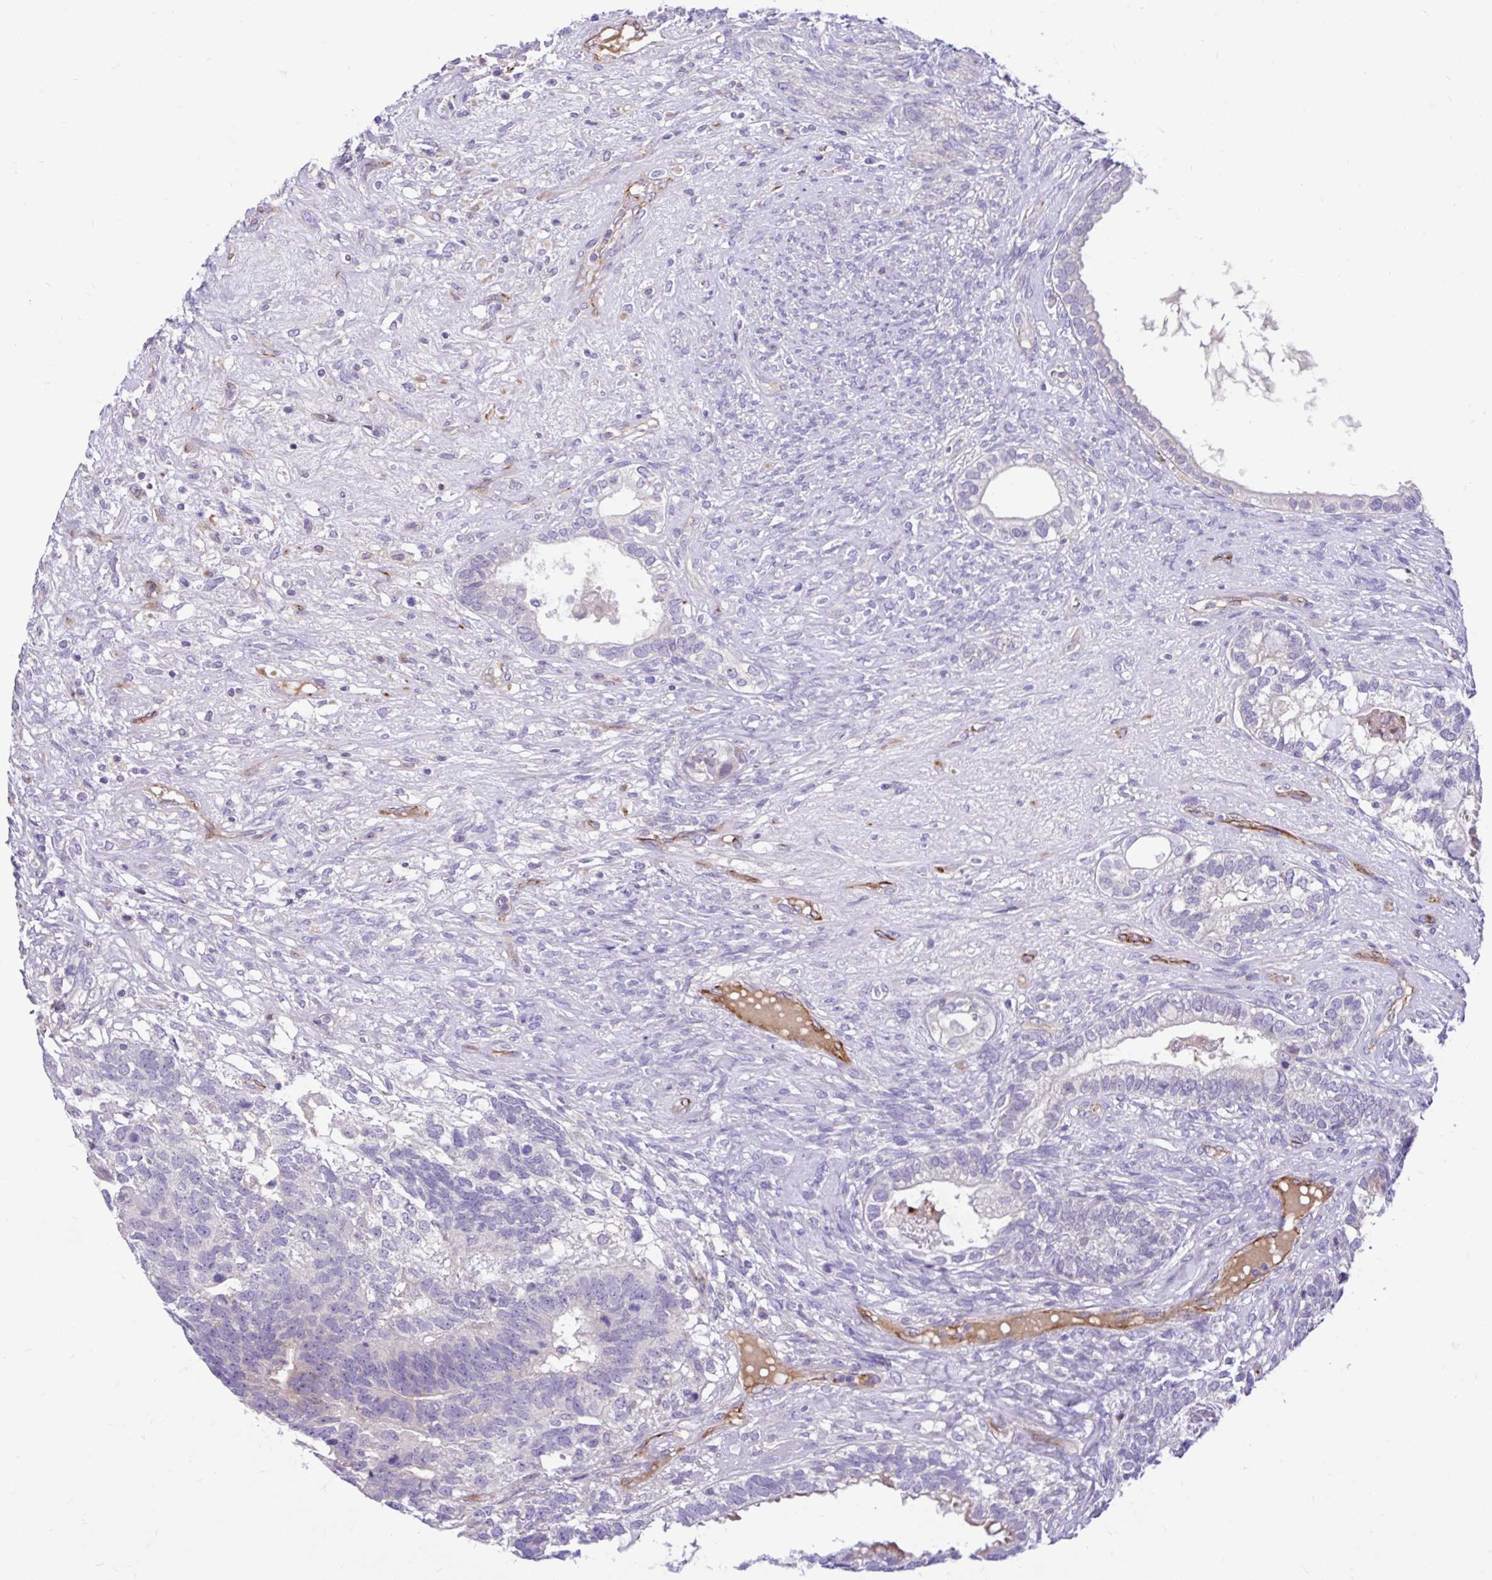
{"staining": {"intensity": "negative", "quantity": "none", "location": "none"}, "tissue": "testis cancer", "cell_type": "Tumor cells", "image_type": "cancer", "snomed": [{"axis": "morphology", "description": "Seminoma, NOS"}, {"axis": "morphology", "description": "Carcinoma, Embryonal, NOS"}, {"axis": "topography", "description": "Testis"}], "caption": "Testis cancer (embryonal carcinoma) was stained to show a protein in brown. There is no significant positivity in tumor cells.", "gene": "ESPNL", "patient": {"sex": "male", "age": 41}}